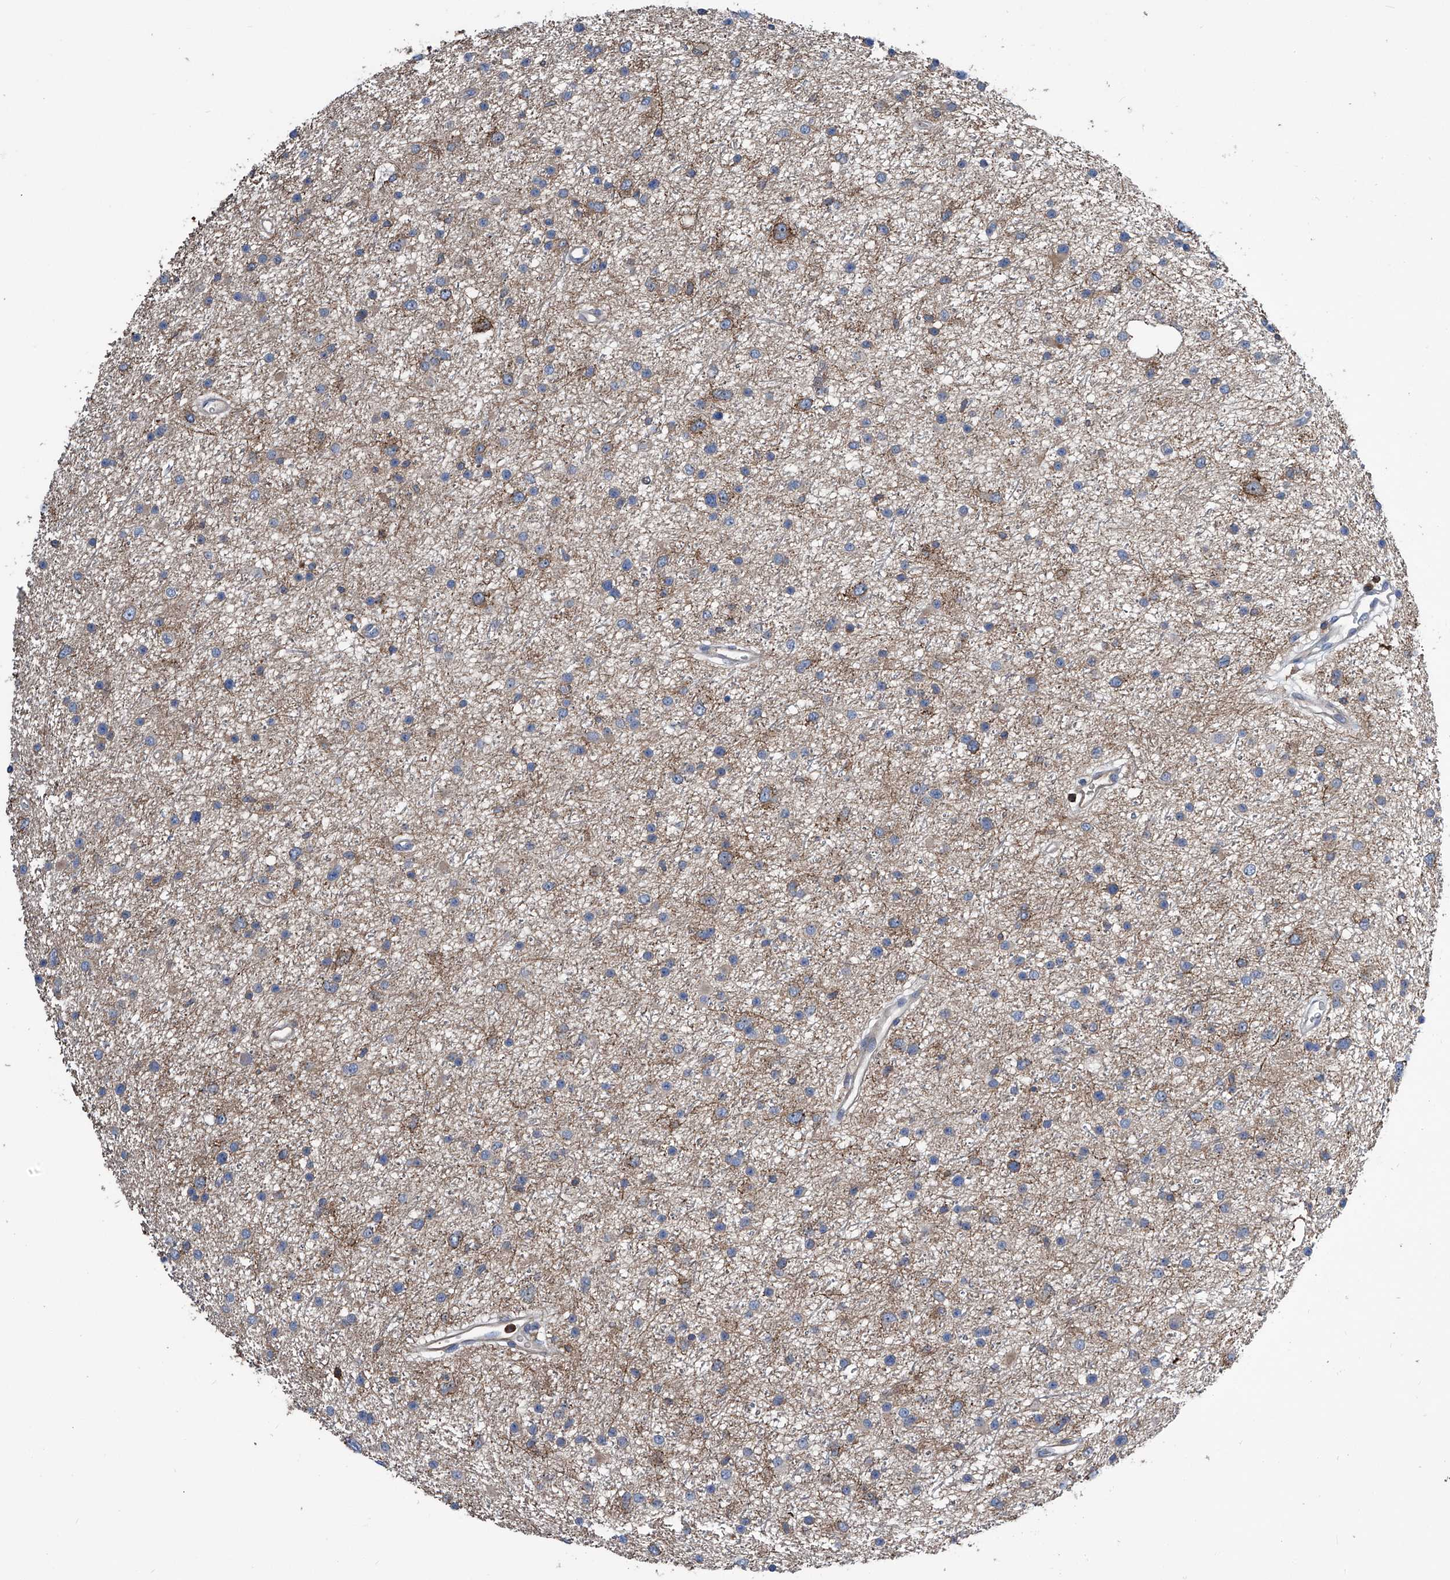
{"staining": {"intensity": "weak", "quantity": "25%-75%", "location": "cytoplasmic/membranous"}, "tissue": "glioma", "cell_type": "Tumor cells", "image_type": "cancer", "snomed": [{"axis": "morphology", "description": "Glioma, malignant, Low grade"}, {"axis": "topography", "description": "Cerebral cortex"}], "caption": "A high-resolution photomicrograph shows IHC staining of glioma, which displays weak cytoplasmic/membranous staining in about 25%-75% of tumor cells. Using DAB (brown) and hematoxylin (blue) stains, captured at high magnification using brightfield microscopy.", "gene": "ZNF484", "patient": {"sex": "female", "age": 39}}